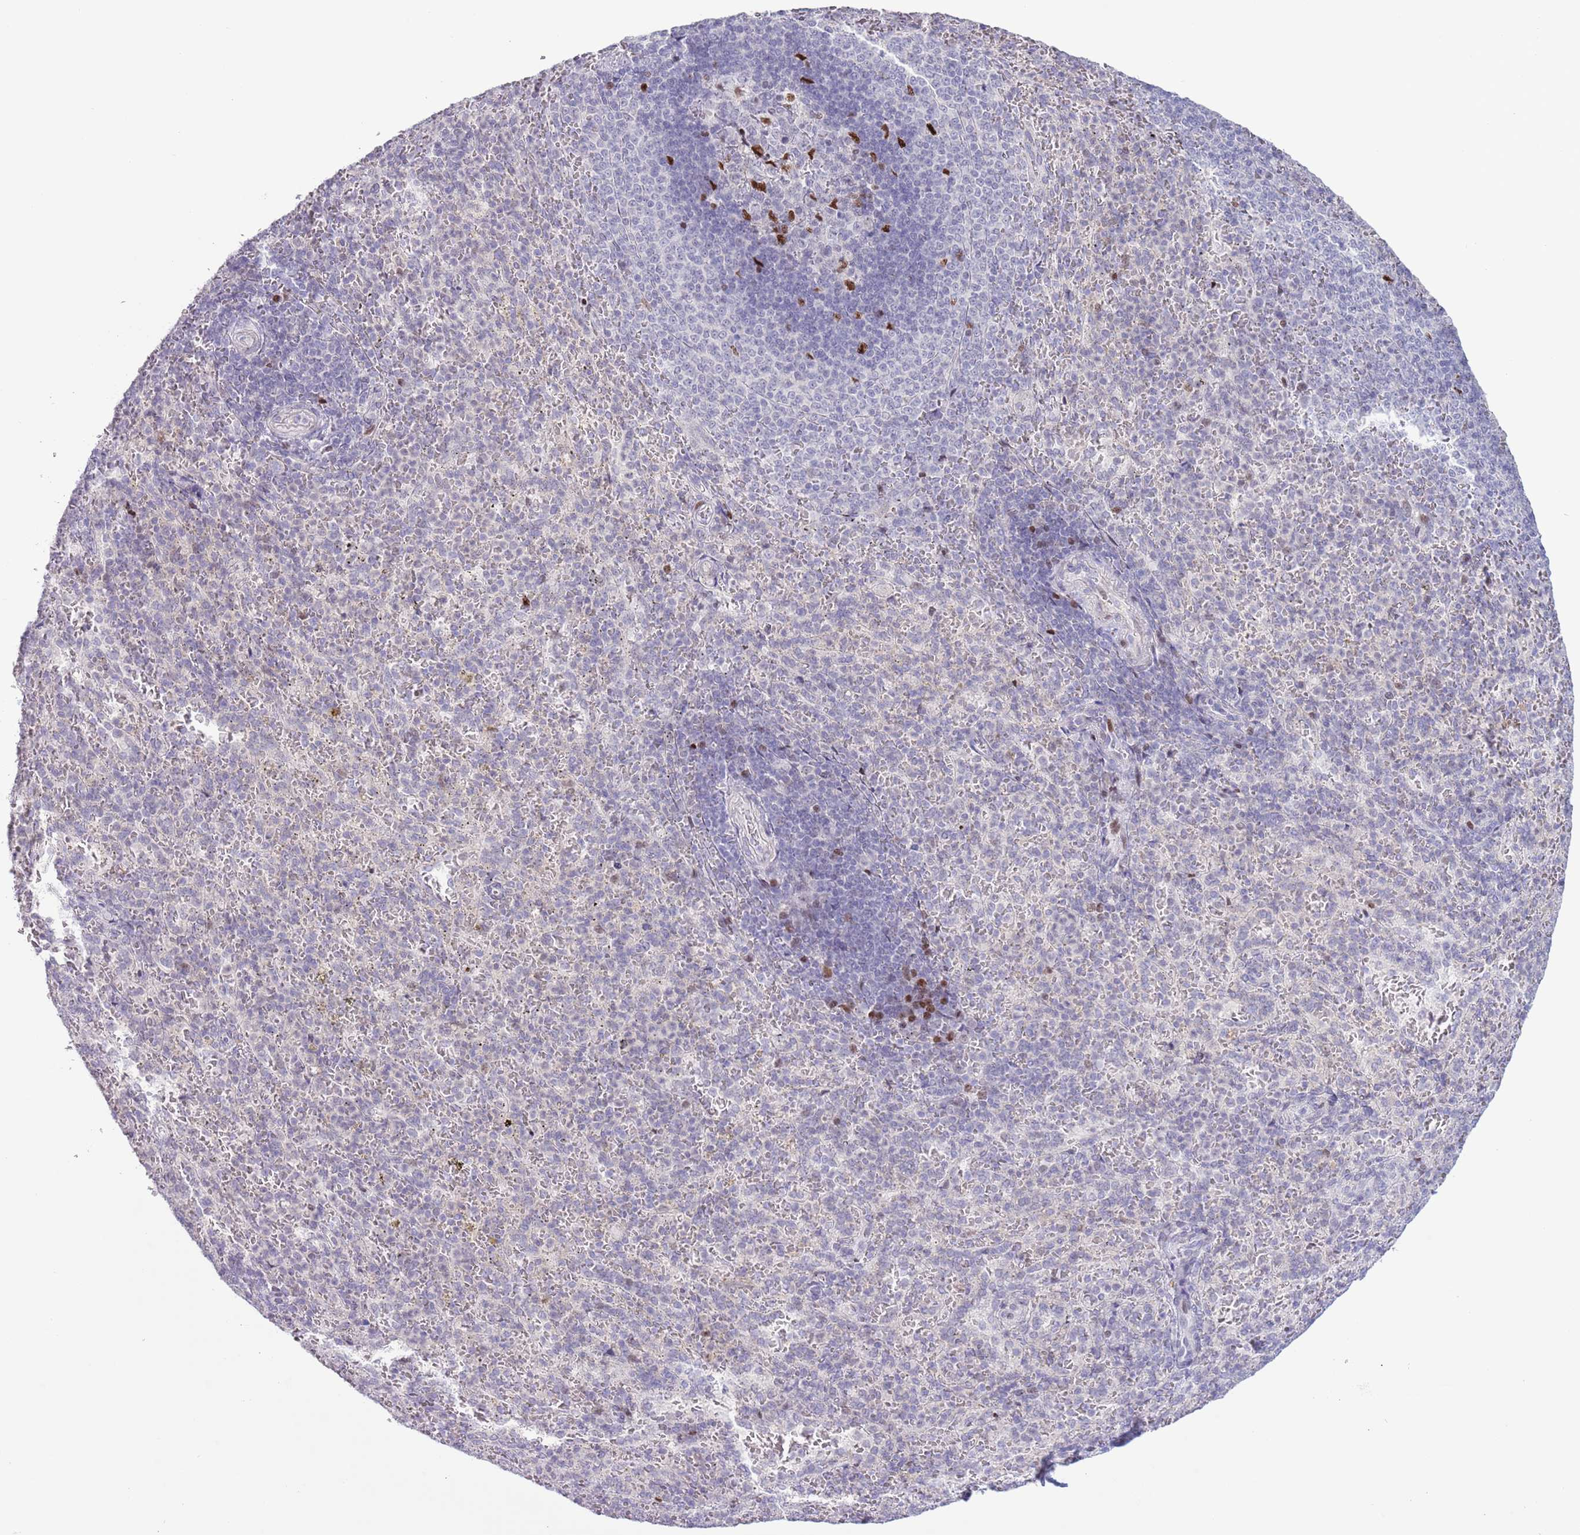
{"staining": {"intensity": "strong", "quantity": "<25%", "location": "nuclear"}, "tissue": "spleen", "cell_type": "Cells in red pulp", "image_type": "normal", "snomed": [{"axis": "morphology", "description": "Normal tissue, NOS"}, {"axis": "topography", "description": "Spleen"}], "caption": "Strong nuclear staining is present in about <25% of cells in red pulp in normal spleen. The staining was performed using DAB (3,3'-diaminobenzidine), with brown indicating positive protein expression. Nuclei are stained blue with hematoxylin.", "gene": "MFSD10", "patient": {"sex": "female", "age": 21}}